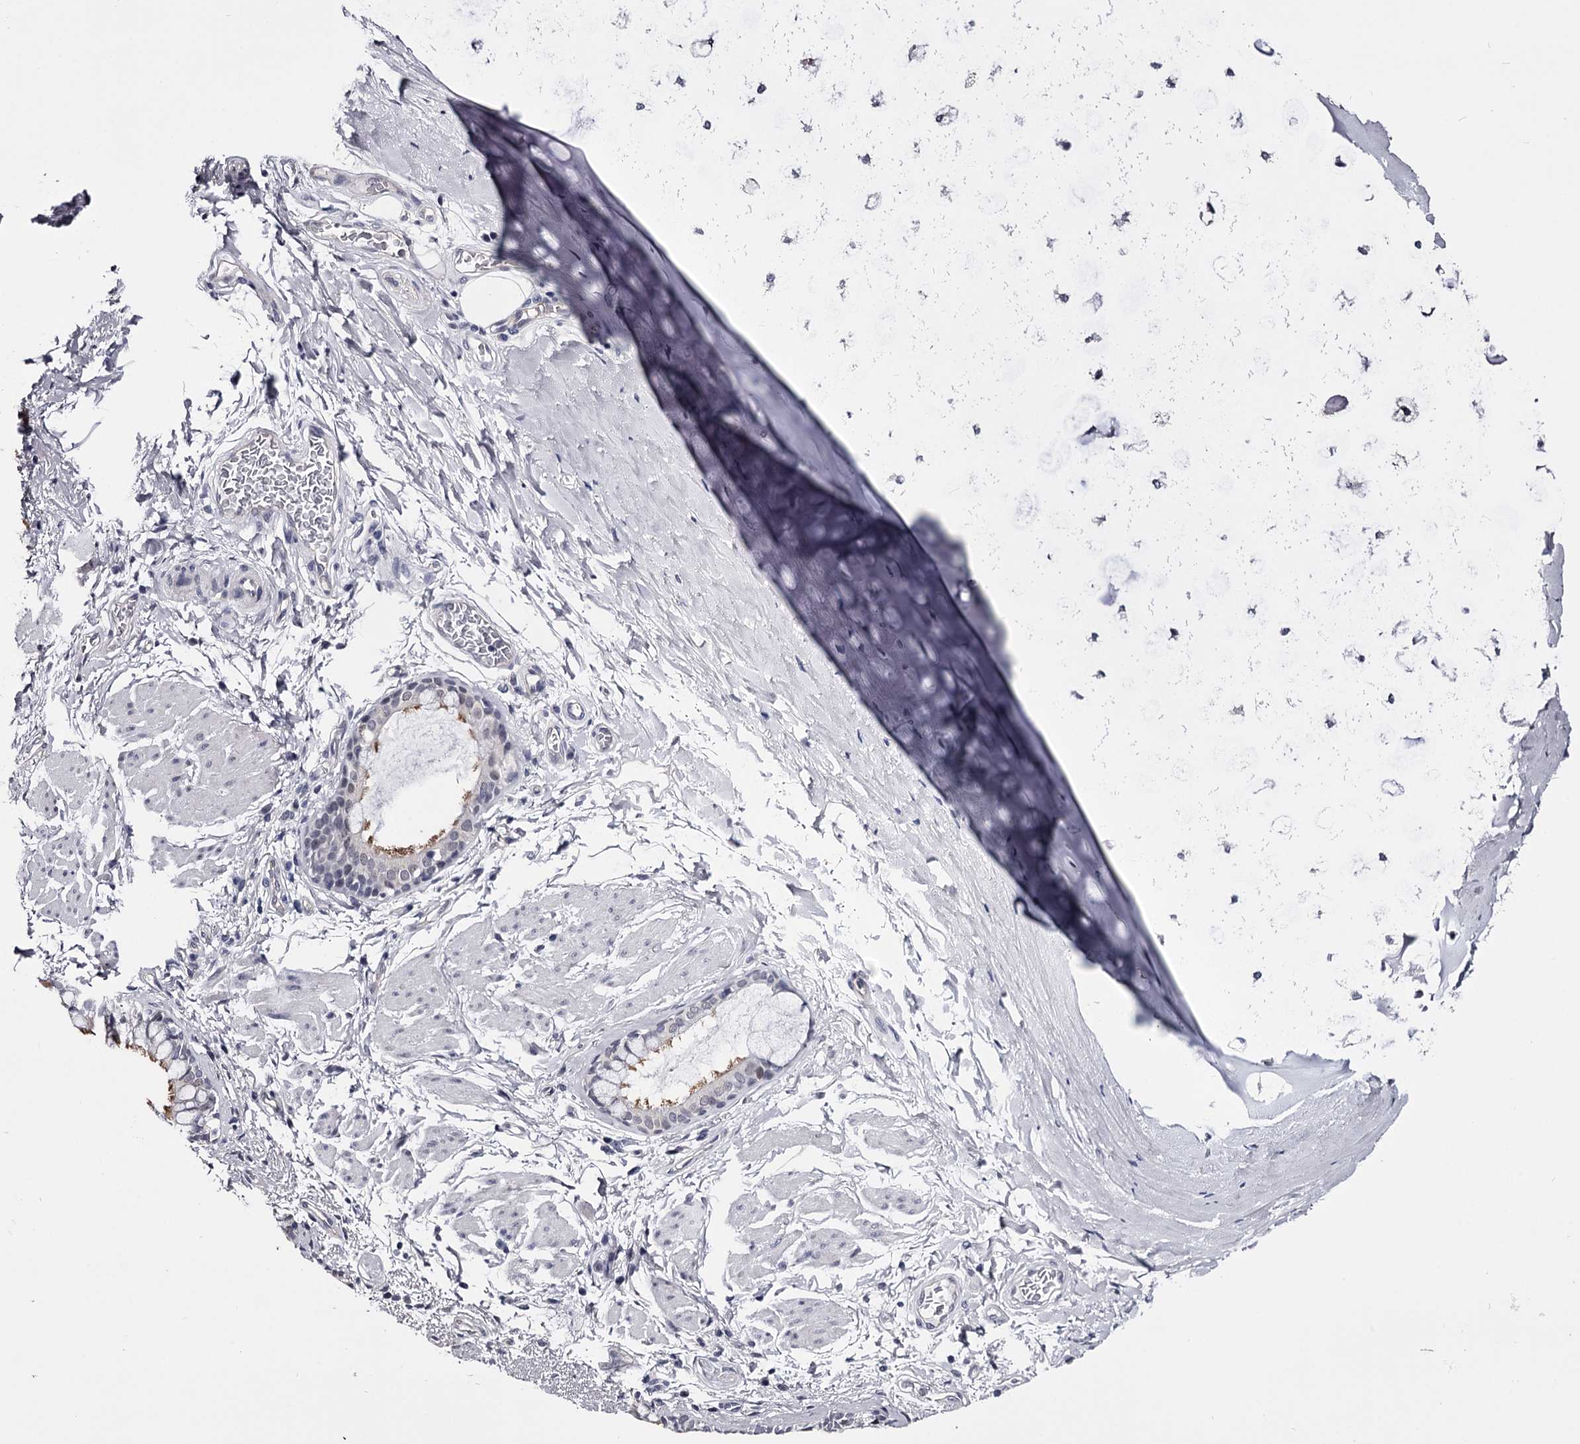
{"staining": {"intensity": "moderate", "quantity": "<25%", "location": "cytoplasmic/membranous"}, "tissue": "bronchus", "cell_type": "Respiratory epithelial cells", "image_type": "normal", "snomed": [{"axis": "morphology", "description": "Normal tissue, NOS"}, {"axis": "topography", "description": "Cartilage tissue"}, {"axis": "topography", "description": "Bronchus"}], "caption": "Protein staining of unremarkable bronchus exhibits moderate cytoplasmic/membranous positivity in approximately <25% of respiratory epithelial cells.", "gene": "OVOL2", "patient": {"sex": "female", "age": 36}}